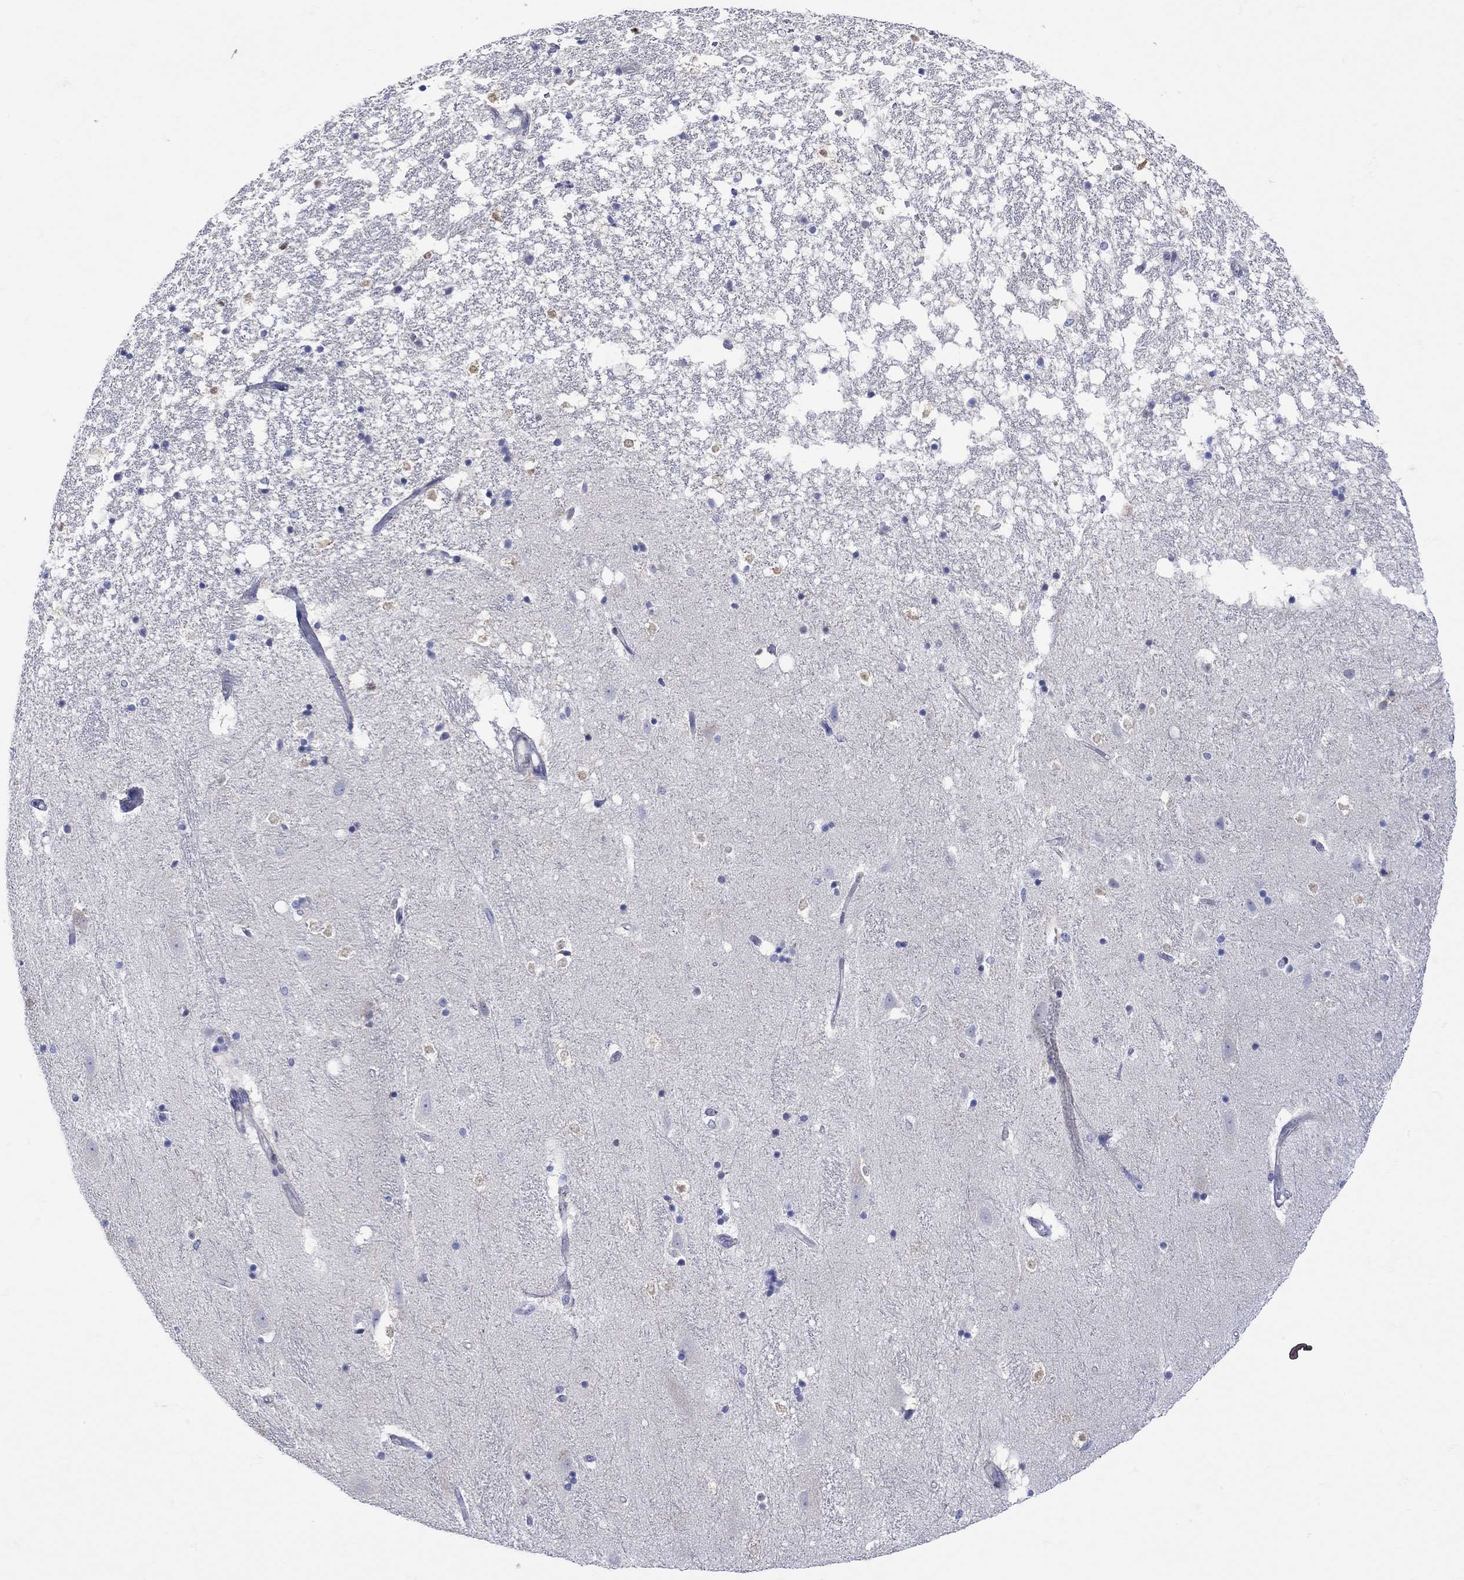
{"staining": {"intensity": "negative", "quantity": "none", "location": "none"}, "tissue": "hippocampus", "cell_type": "Glial cells", "image_type": "normal", "snomed": [{"axis": "morphology", "description": "Normal tissue, NOS"}, {"axis": "topography", "description": "Hippocampus"}], "caption": "Glial cells show no significant positivity in benign hippocampus. (Stains: DAB immunohistochemistry (IHC) with hematoxylin counter stain, Microscopy: brightfield microscopy at high magnification).", "gene": "MSI1", "patient": {"sex": "male", "age": 49}}